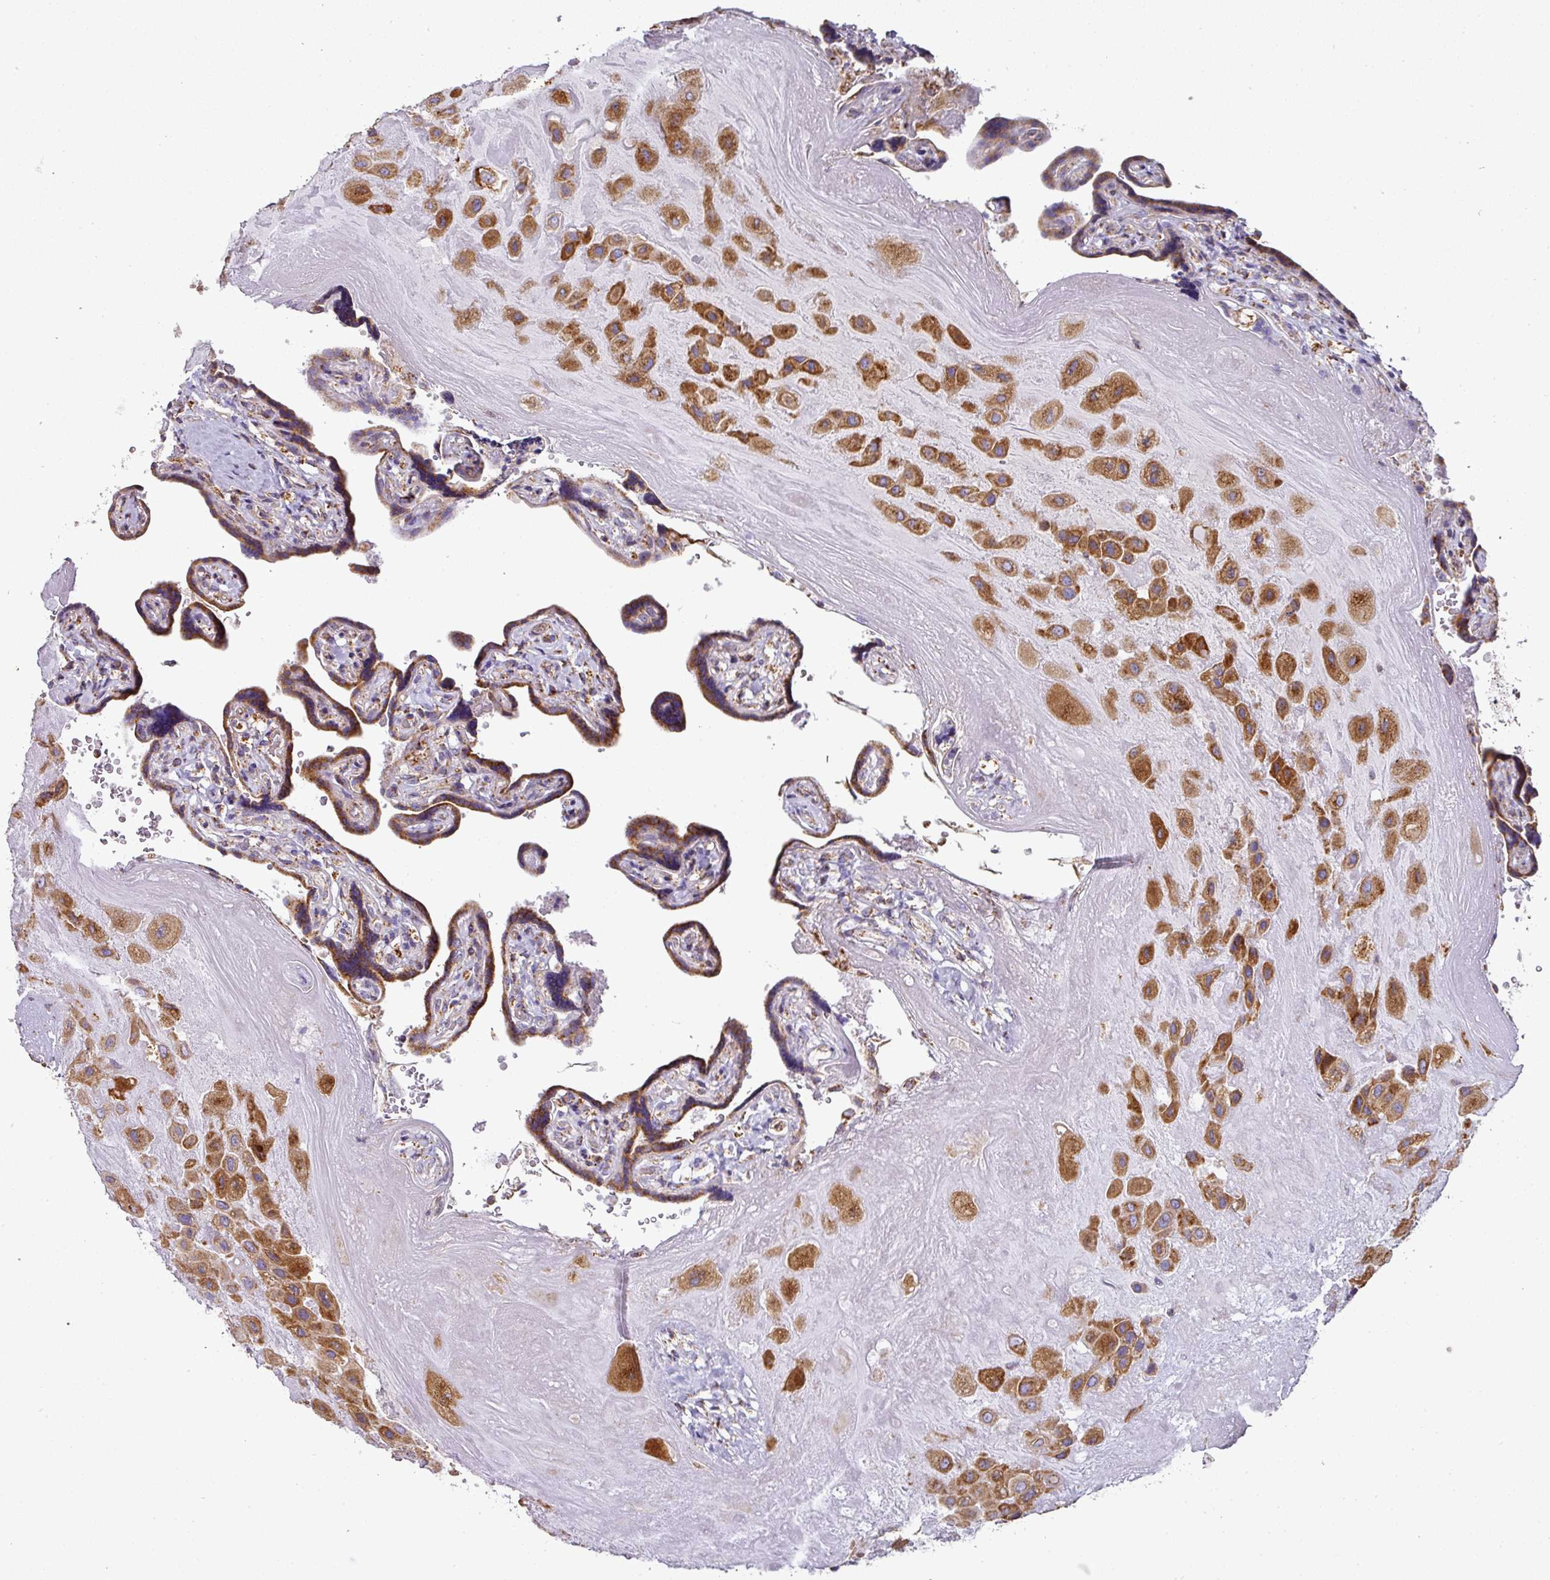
{"staining": {"intensity": "strong", "quantity": ">75%", "location": "cytoplasmic/membranous"}, "tissue": "placenta", "cell_type": "Decidual cells", "image_type": "normal", "snomed": [{"axis": "morphology", "description": "Normal tissue, NOS"}, {"axis": "topography", "description": "Placenta"}], "caption": "Immunohistochemistry (IHC) micrograph of unremarkable human placenta stained for a protein (brown), which displays high levels of strong cytoplasmic/membranous expression in about >75% of decidual cells.", "gene": "UQCRFS1", "patient": {"sex": "female", "age": 32}}